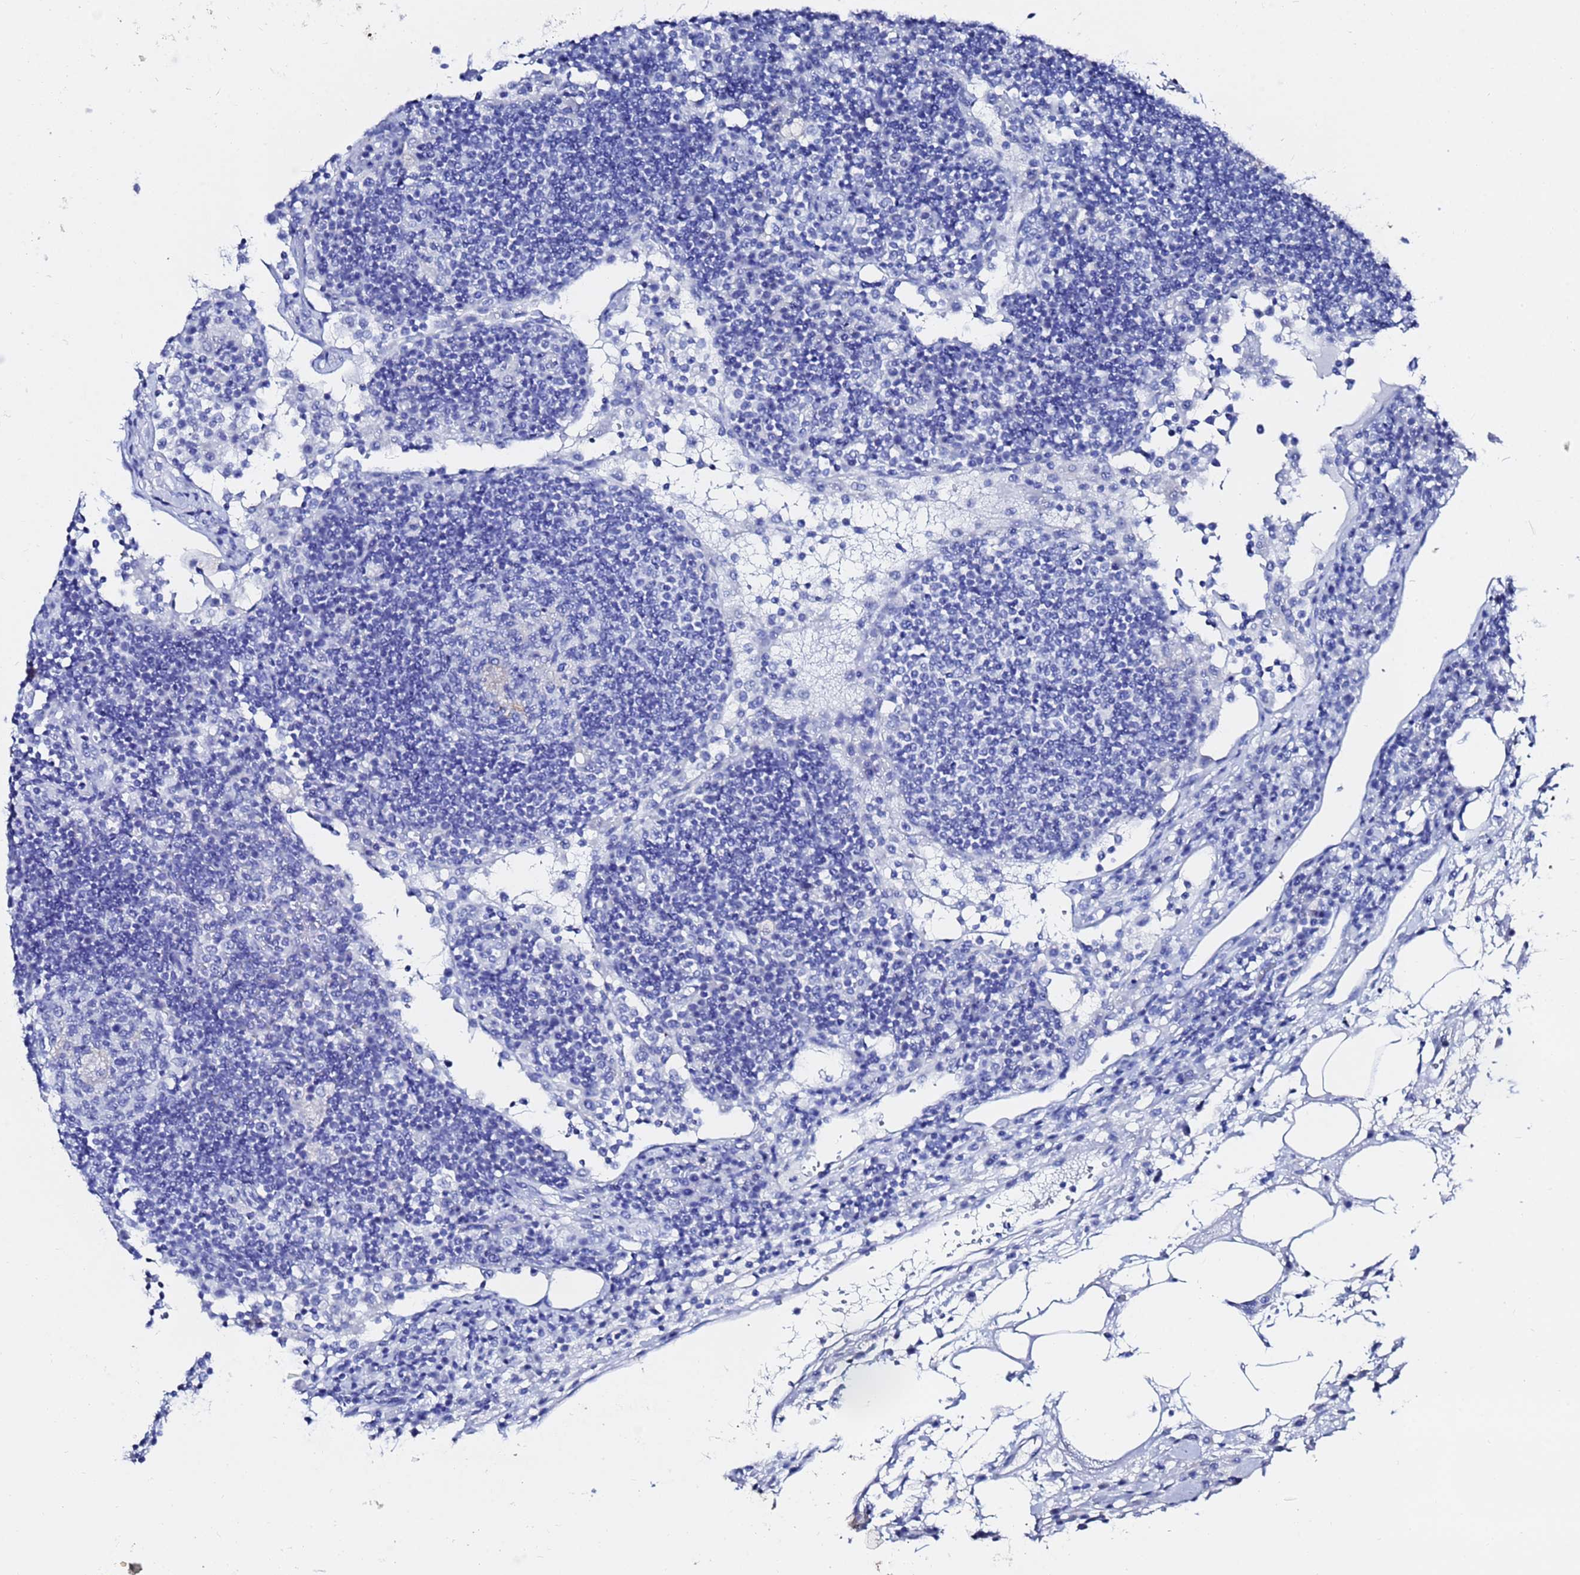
{"staining": {"intensity": "negative", "quantity": "none", "location": "none"}, "tissue": "lymph node", "cell_type": "Germinal center cells", "image_type": "normal", "snomed": [{"axis": "morphology", "description": "Normal tissue, NOS"}, {"axis": "topography", "description": "Lymph node"}], "caption": "A photomicrograph of lymph node stained for a protein reveals no brown staining in germinal center cells. (Immunohistochemistry (ihc), brightfield microscopy, high magnification).", "gene": "GGT1", "patient": {"sex": "female", "age": 53}}